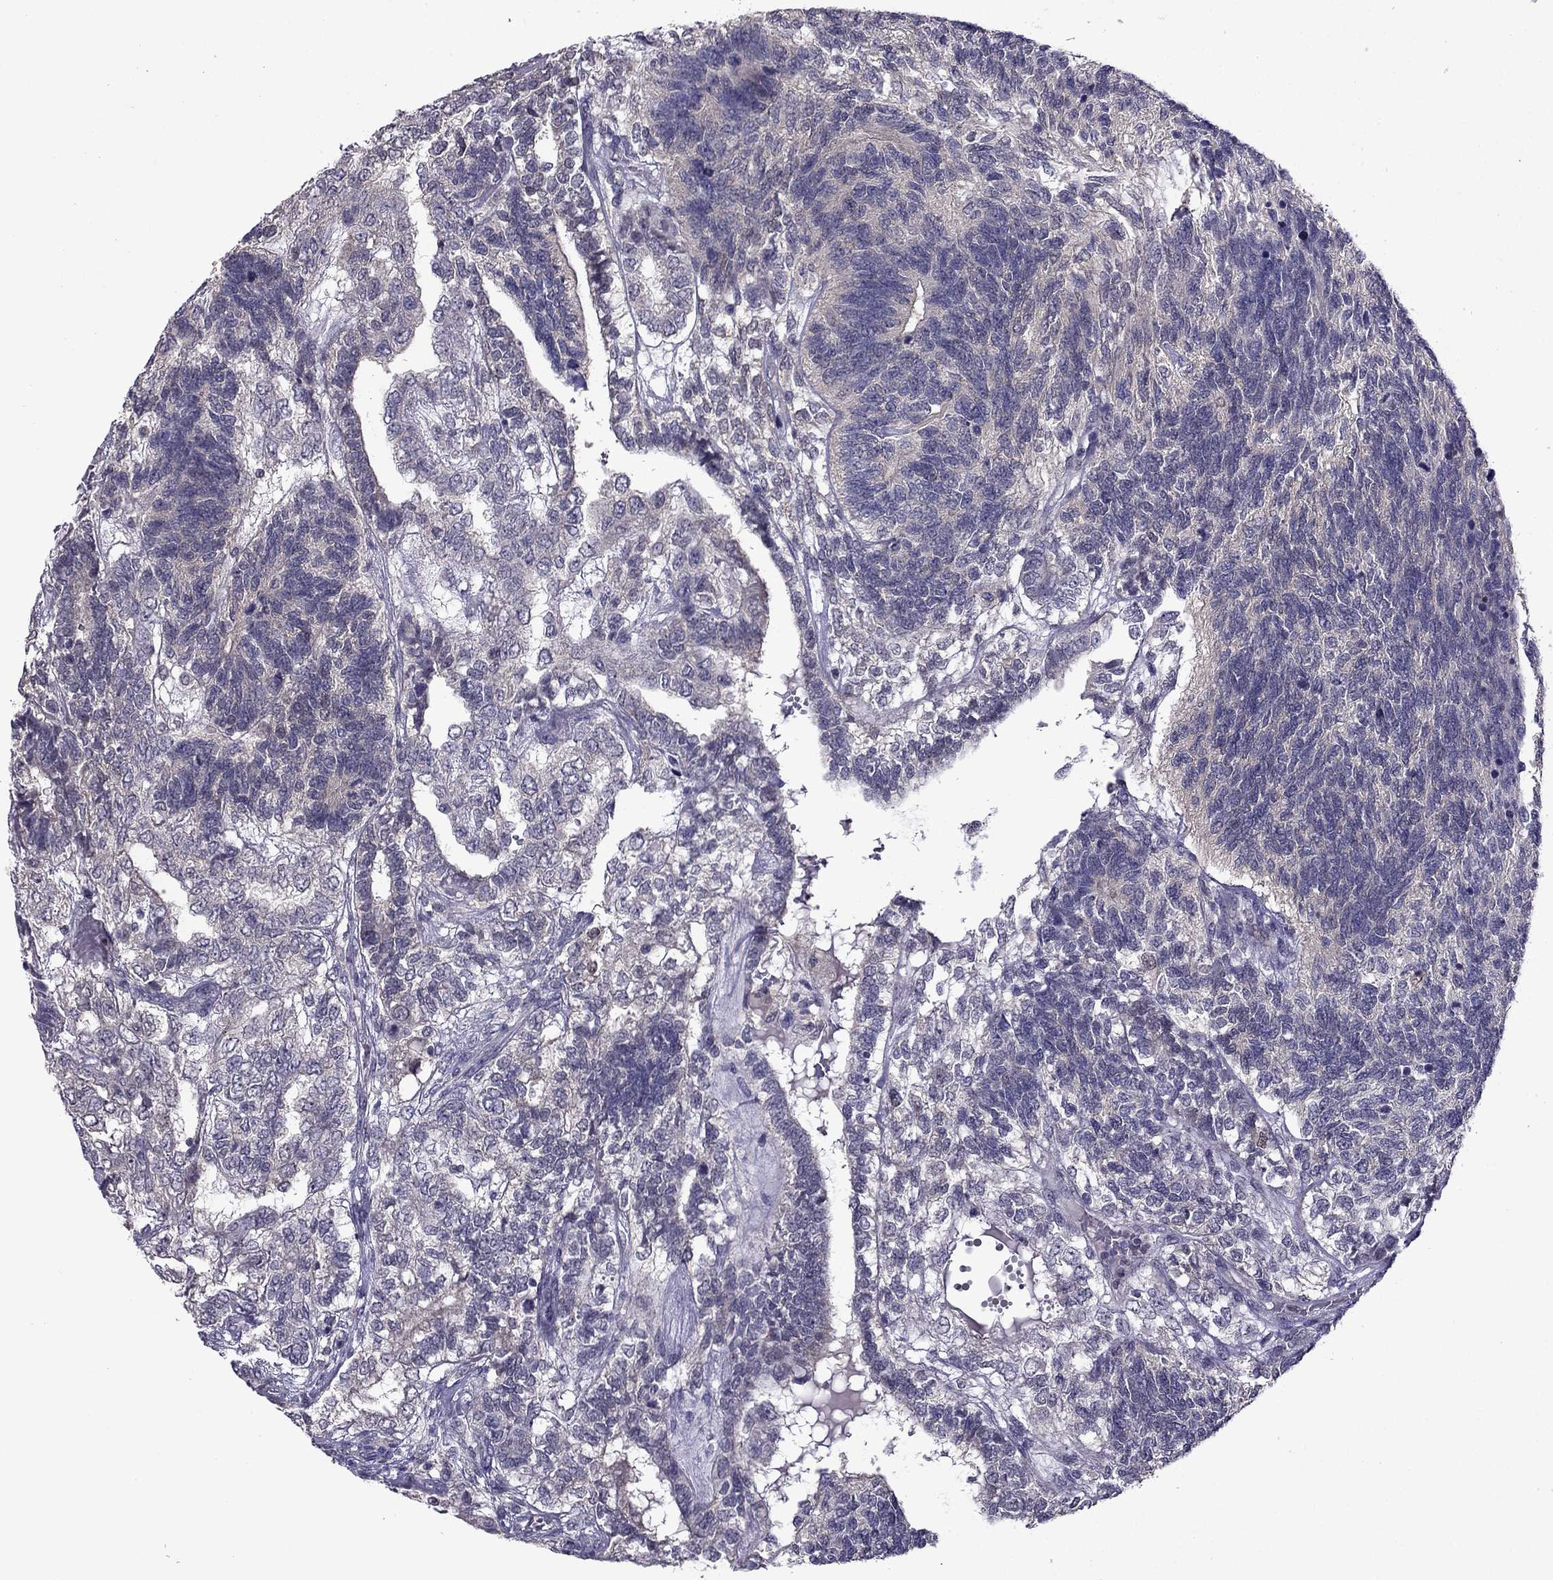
{"staining": {"intensity": "negative", "quantity": "none", "location": "none"}, "tissue": "testis cancer", "cell_type": "Tumor cells", "image_type": "cancer", "snomed": [{"axis": "morphology", "description": "Seminoma, NOS"}, {"axis": "morphology", "description": "Carcinoma, Embryonal, NOS"}, {"axis": "topography", "description": "Testis"}], "caption": "Tumor cells show no significant protein expression in testis cancer (embryonal carcinoma). (DAB IHC visualized using brightfield microscopy, high magnification).", "gene": "CDK5", "patient": {"sex": "male", "age": 41}}